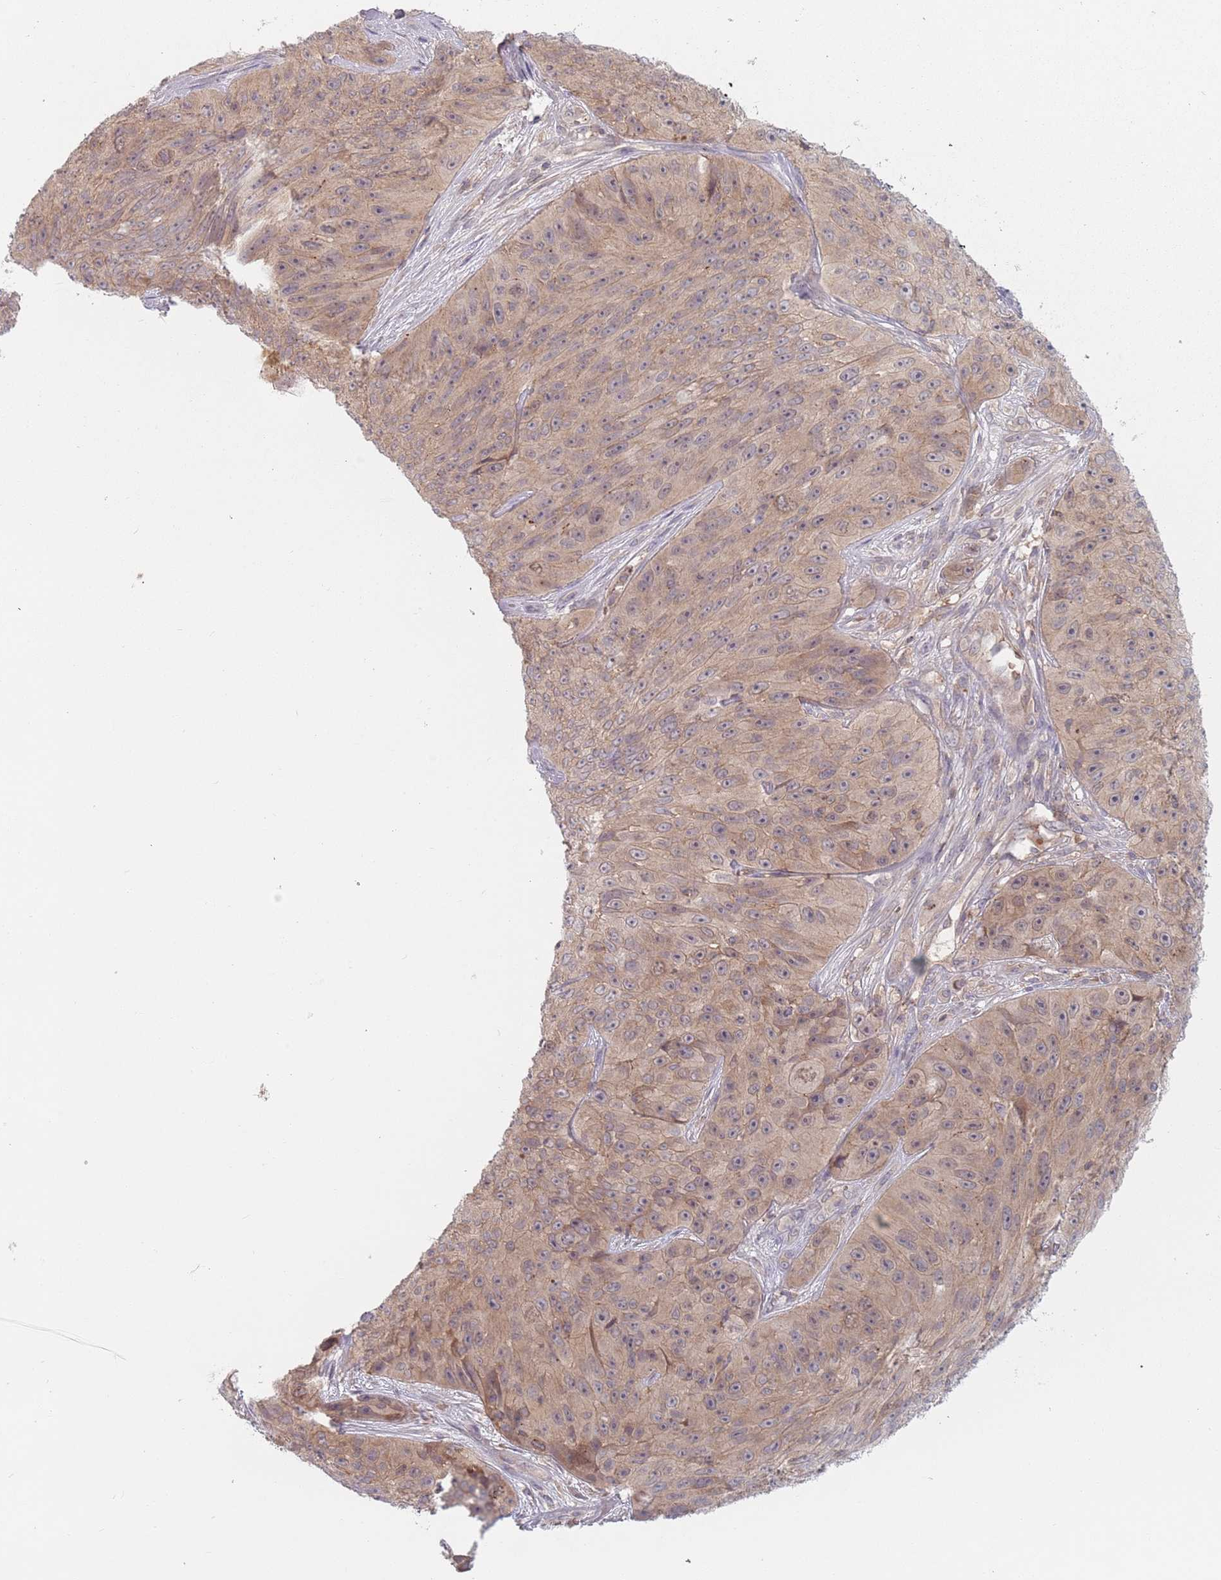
{"staining": {"intensity": "moderate", "quantity": ">75%", "location": "cytoplasmic/membranous"}, "tissue": "skin cancer", "cell_type": "Tumor cells", "image_type": "cancer", "snomed": [{"axis": "morphology", "description": "Squamous cell carcinoma, NOS"}, {"axis": "topography", "description": "Skin"}], "caption": "IHC image of human squamous cell carcinoma (skin) stained for a protein (brown), which demonstrates medium levels of moderate cytoplasmic/membranous staining in about >75% of tumor cells.", "gene": "ASB13", "patient": {"sex": "female", "age": 87}}